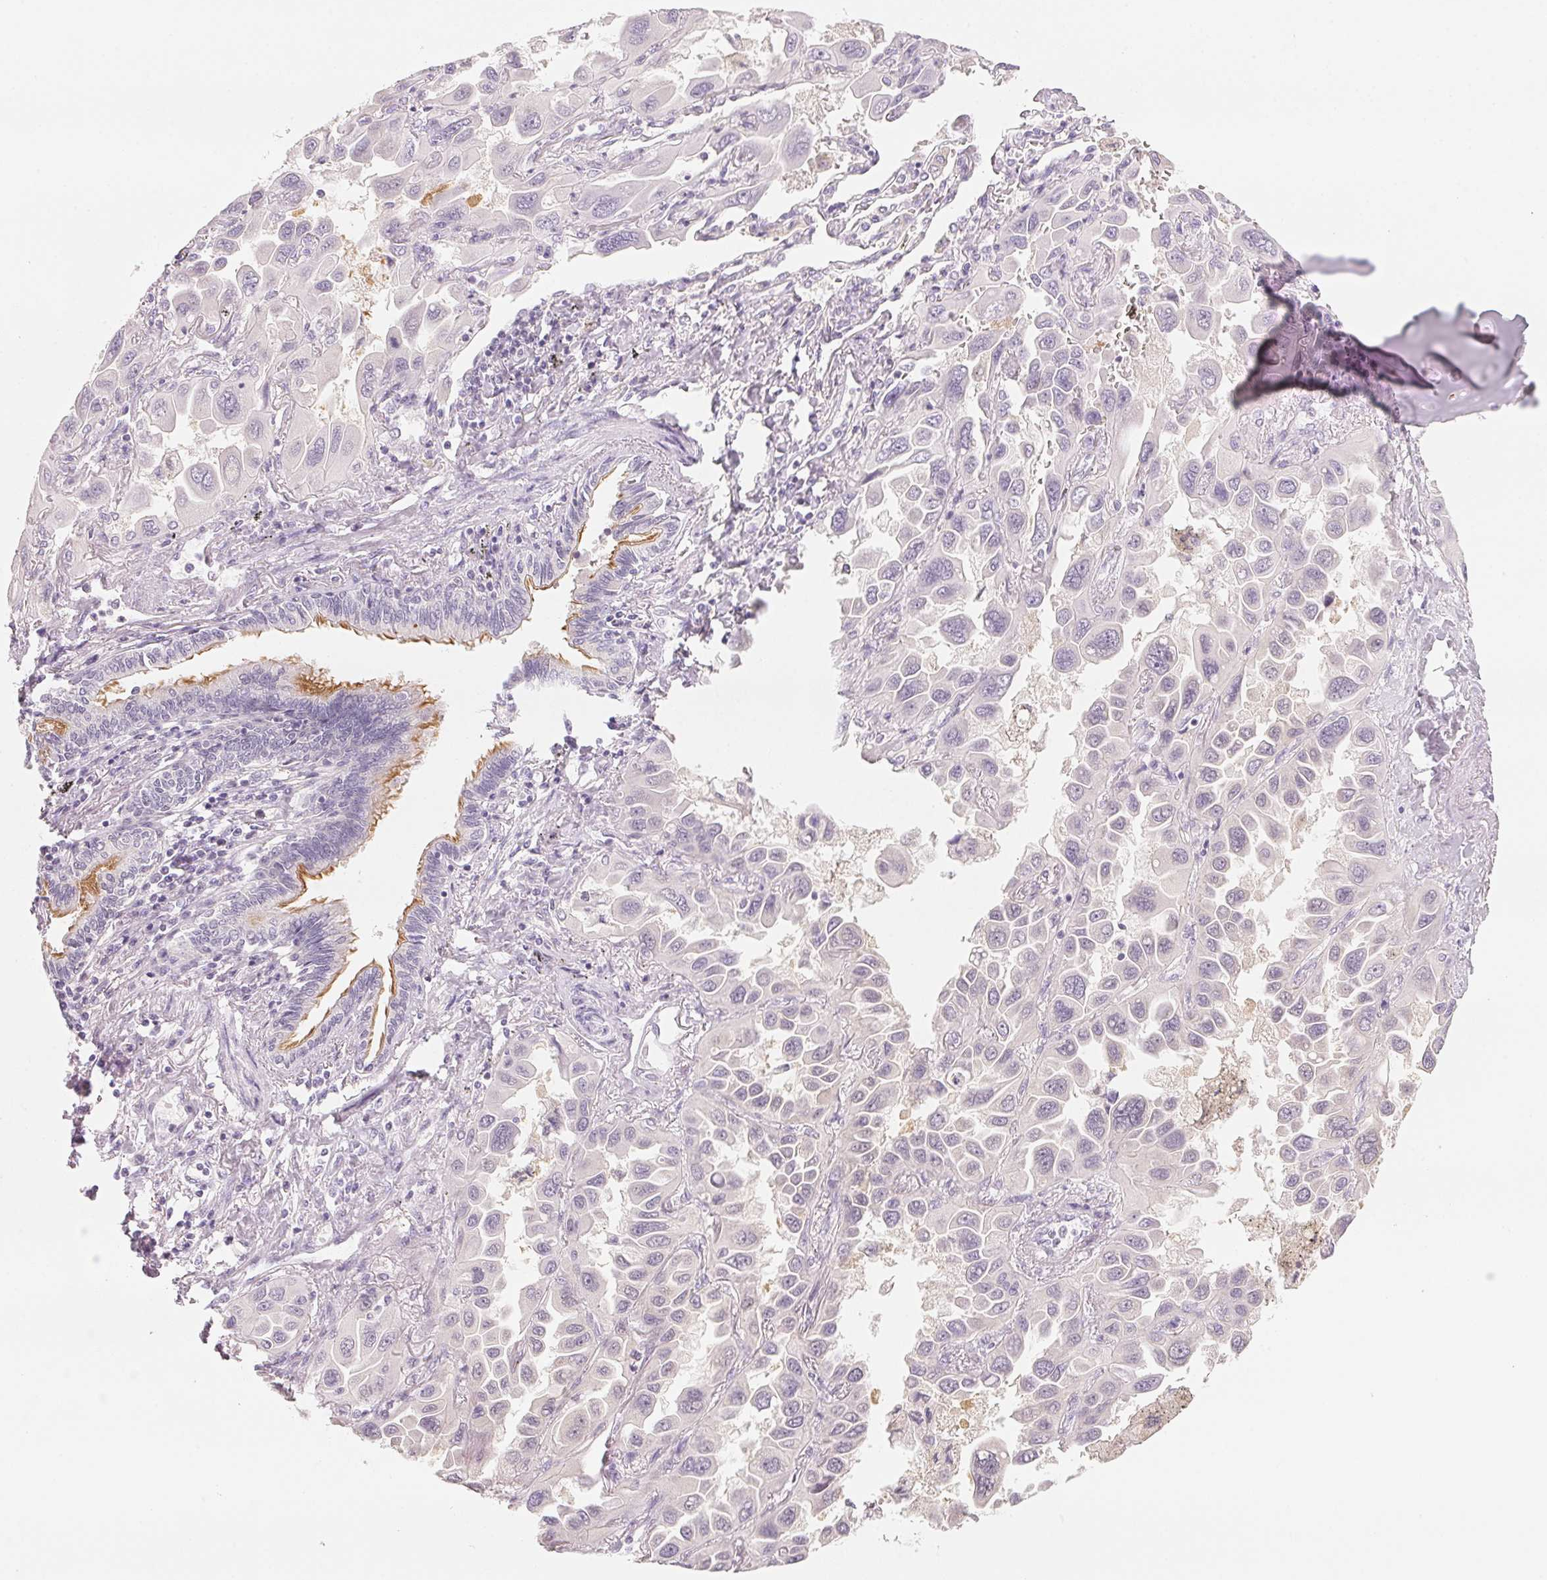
{"staining": {"intensity": "negative", "quantity": "none", "location": "none"}, "tissue": "lung cancer", "cell_type": "Tumor cells", "image_type": "cancer", "snomed": [{"axis": "morphology", "description": "Adenocarcinoma, NOS"}, {"axis": "topography", "description": "Lung"}], "caption": "The micrograph reveals no staining of tumor cells in lung cancer.", "gene": "CFAP276", "patient": {"sex": "male", "age": 64}}